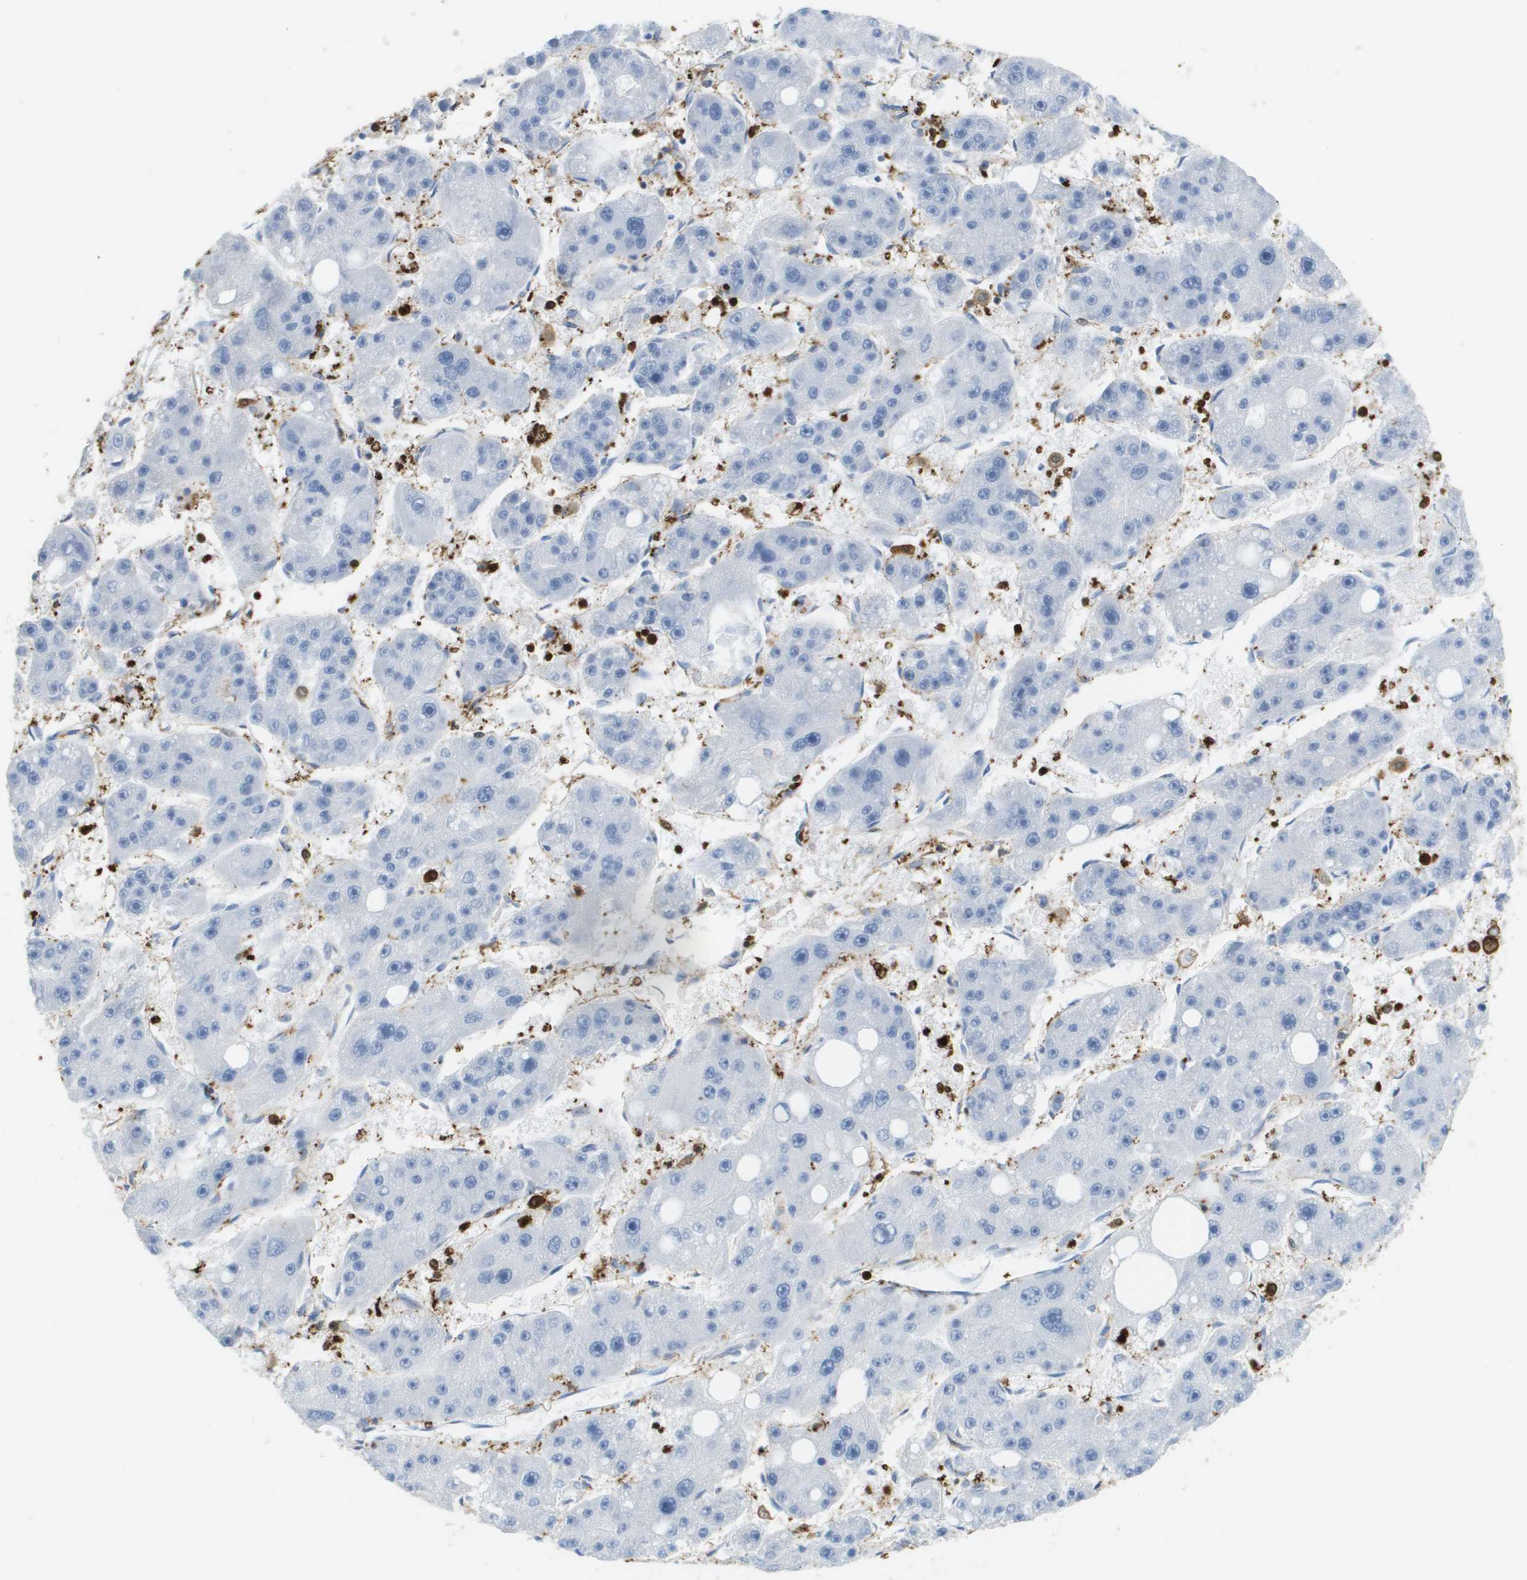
{"staining": {"intensity": "negative", "quantity": "none", "location": "none"}, "tissue": "liver cancer", "cell_type": "Tumor cells", "image_type": "cancer", "snomed": [{"axis": "morphology", "description": "Carcinoma, Hepatocellular, NOS"}, {"axis": "topography", "description": "Liver"}], "caption": "Tumor cells show no significant positivity in liver cancer.", "gene": "DOCK5", "patient": {"sex": "female", "age": 61}}